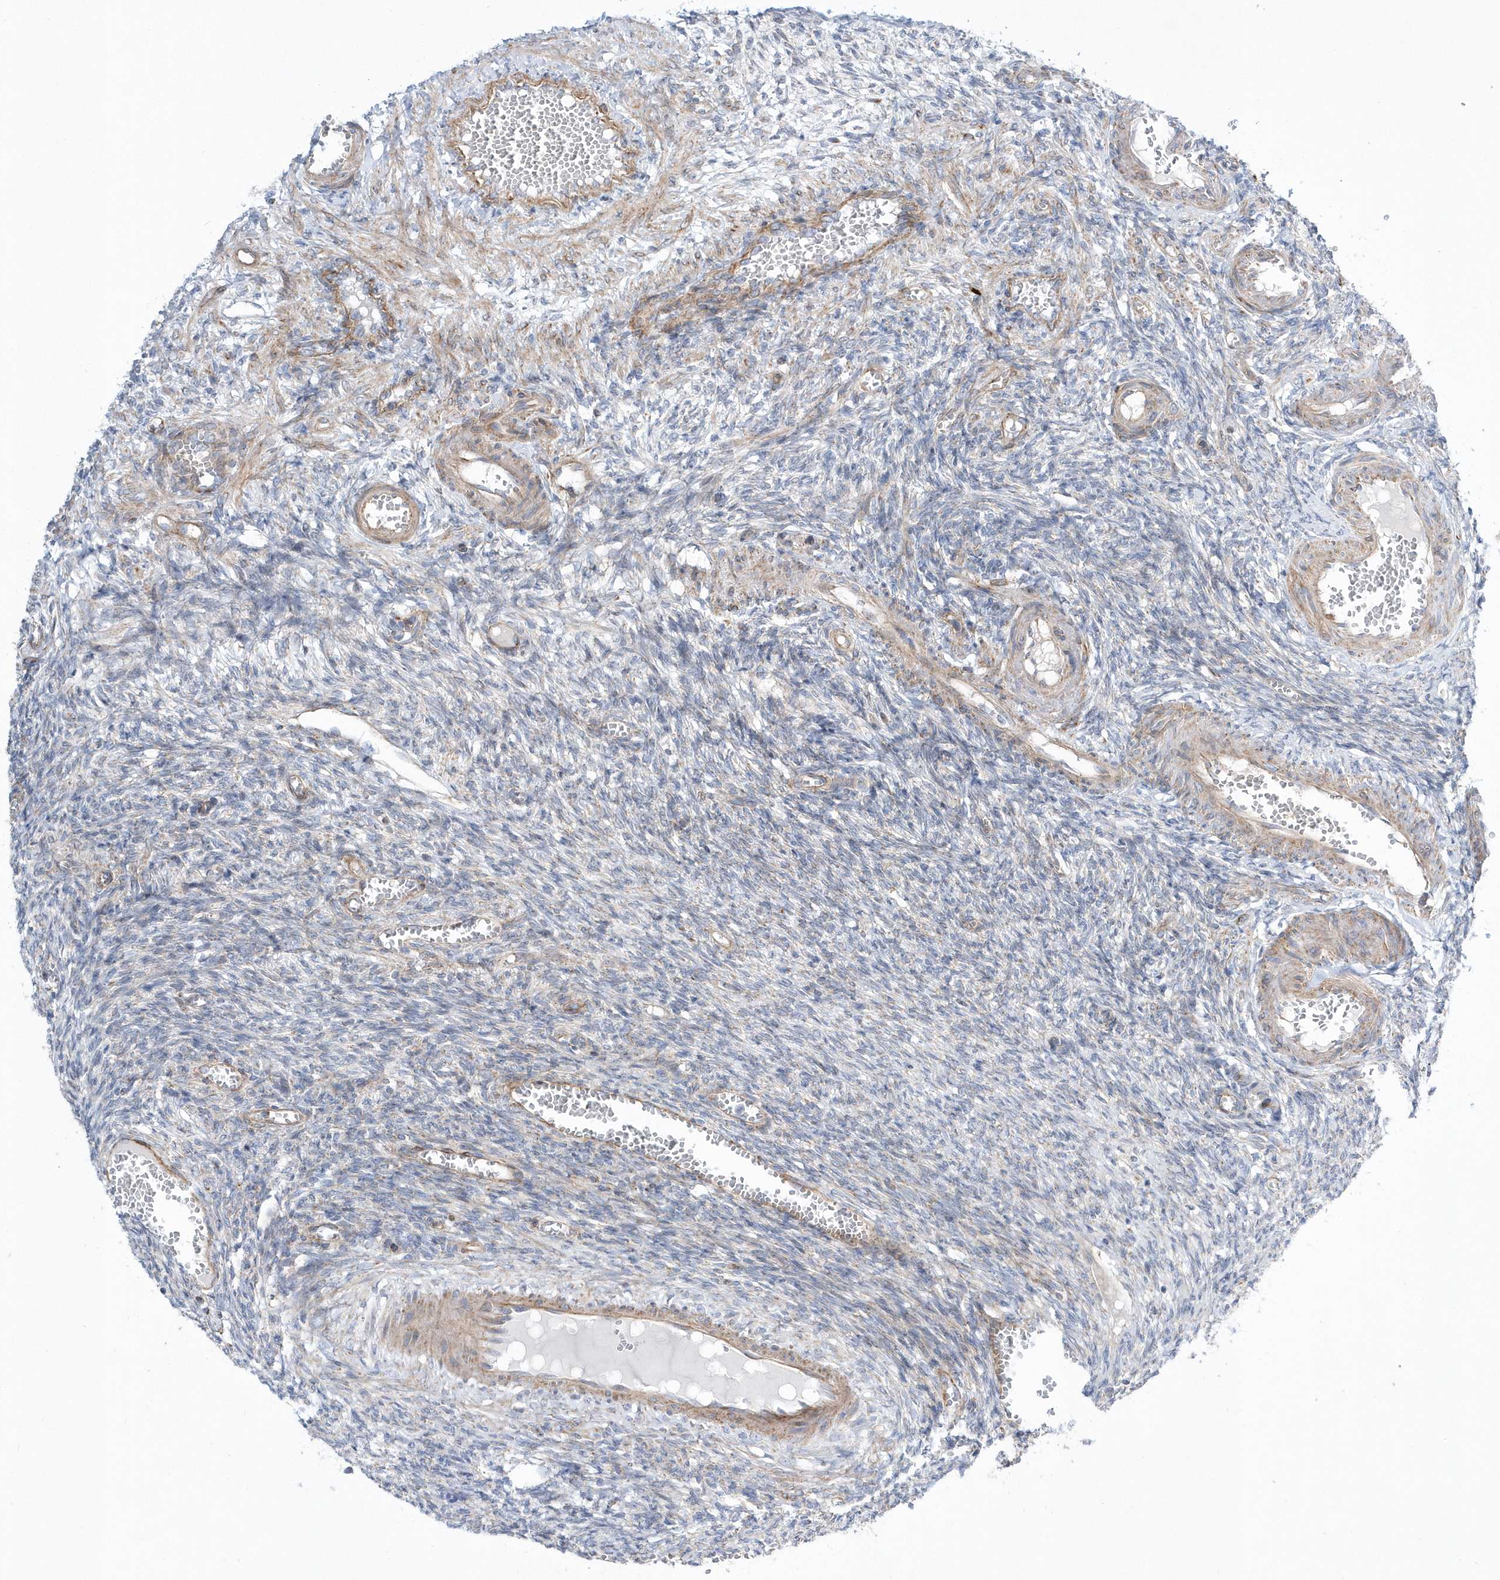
{"staining": {"intensity": "strong", "quantity": ">75%", "location": "cytoplasmic/membranous"}, "tissue": "ovary", "cell_type": "Follicle cells", "image_type": "normal", "snomed": [{"axis": "morphology", "description": "Normal tissue, NOS"}, {"axis": "topography", "description": "Ovary"}], "caption": "This is a histology image of IHC staining of benign ovary, which shows strong expression in the cytoplasmic/membranous of follicle cells.", "gene": "OPA1", "patient": {"sex": "female", "age": 27}}